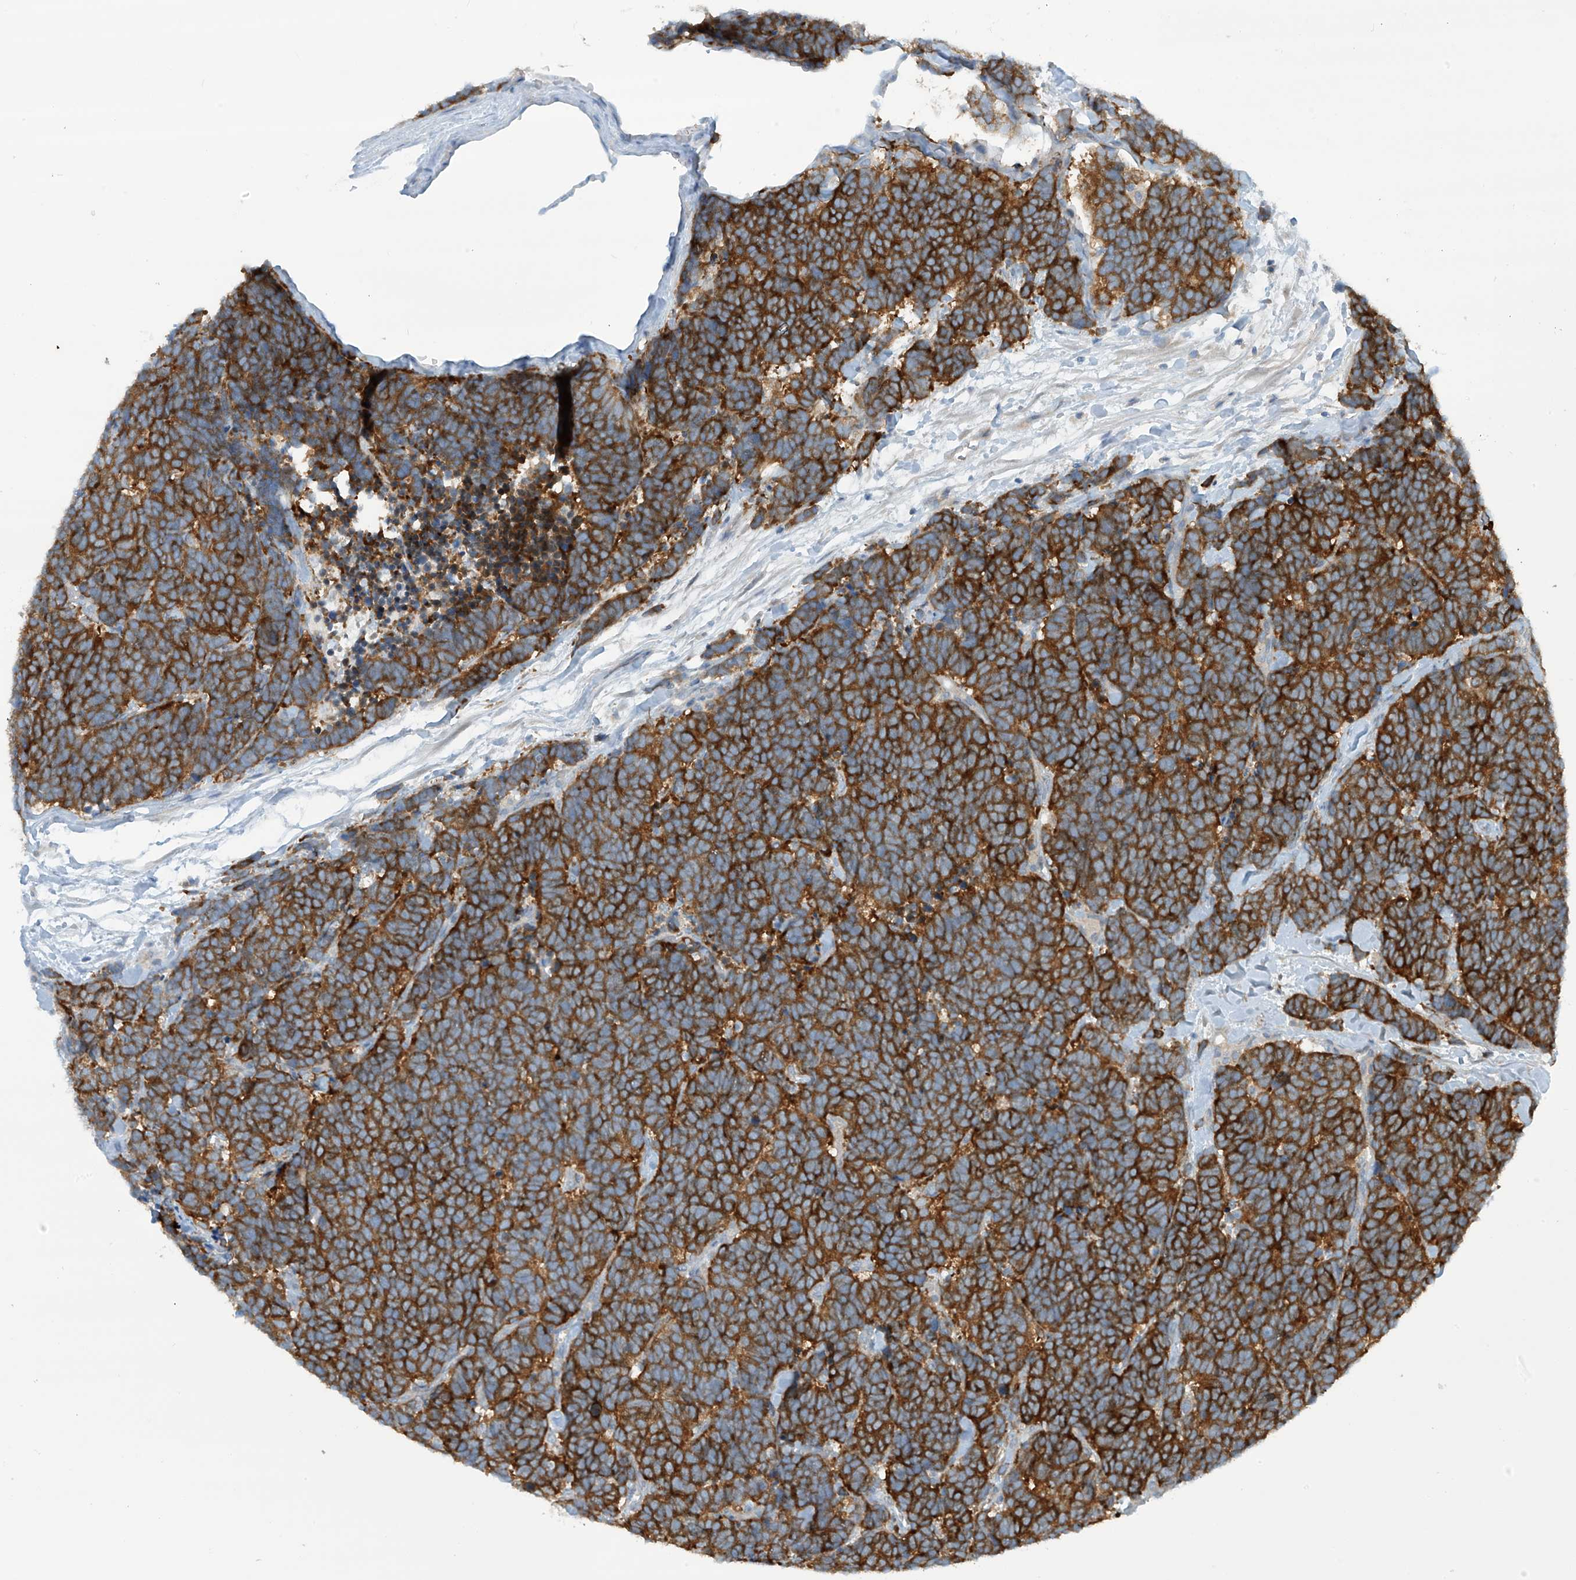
{"staining": {"intensity": "moderate", "quantity": ">75%", "location": "cytoplasmic/membranous"}, "tissue": "carcinoid", "cell_type": "Tumor cells", "image_type": "cancer", "snomed": [{"axis": "morphology", "description": "Carcinoma, NOS"}, {"axis": "morphology", "description": "Carcinoid, malignant, NOS"}, {"axis": "topography", "description": "Urinary bladder"}], "caption": "The immunohistochemical stain labels moderate cytoplasmic/membranous expression in tumor cells of carcinoma tissue.", "gene": "FSD1L", "patient": {"sex": "male", "age": 57}}